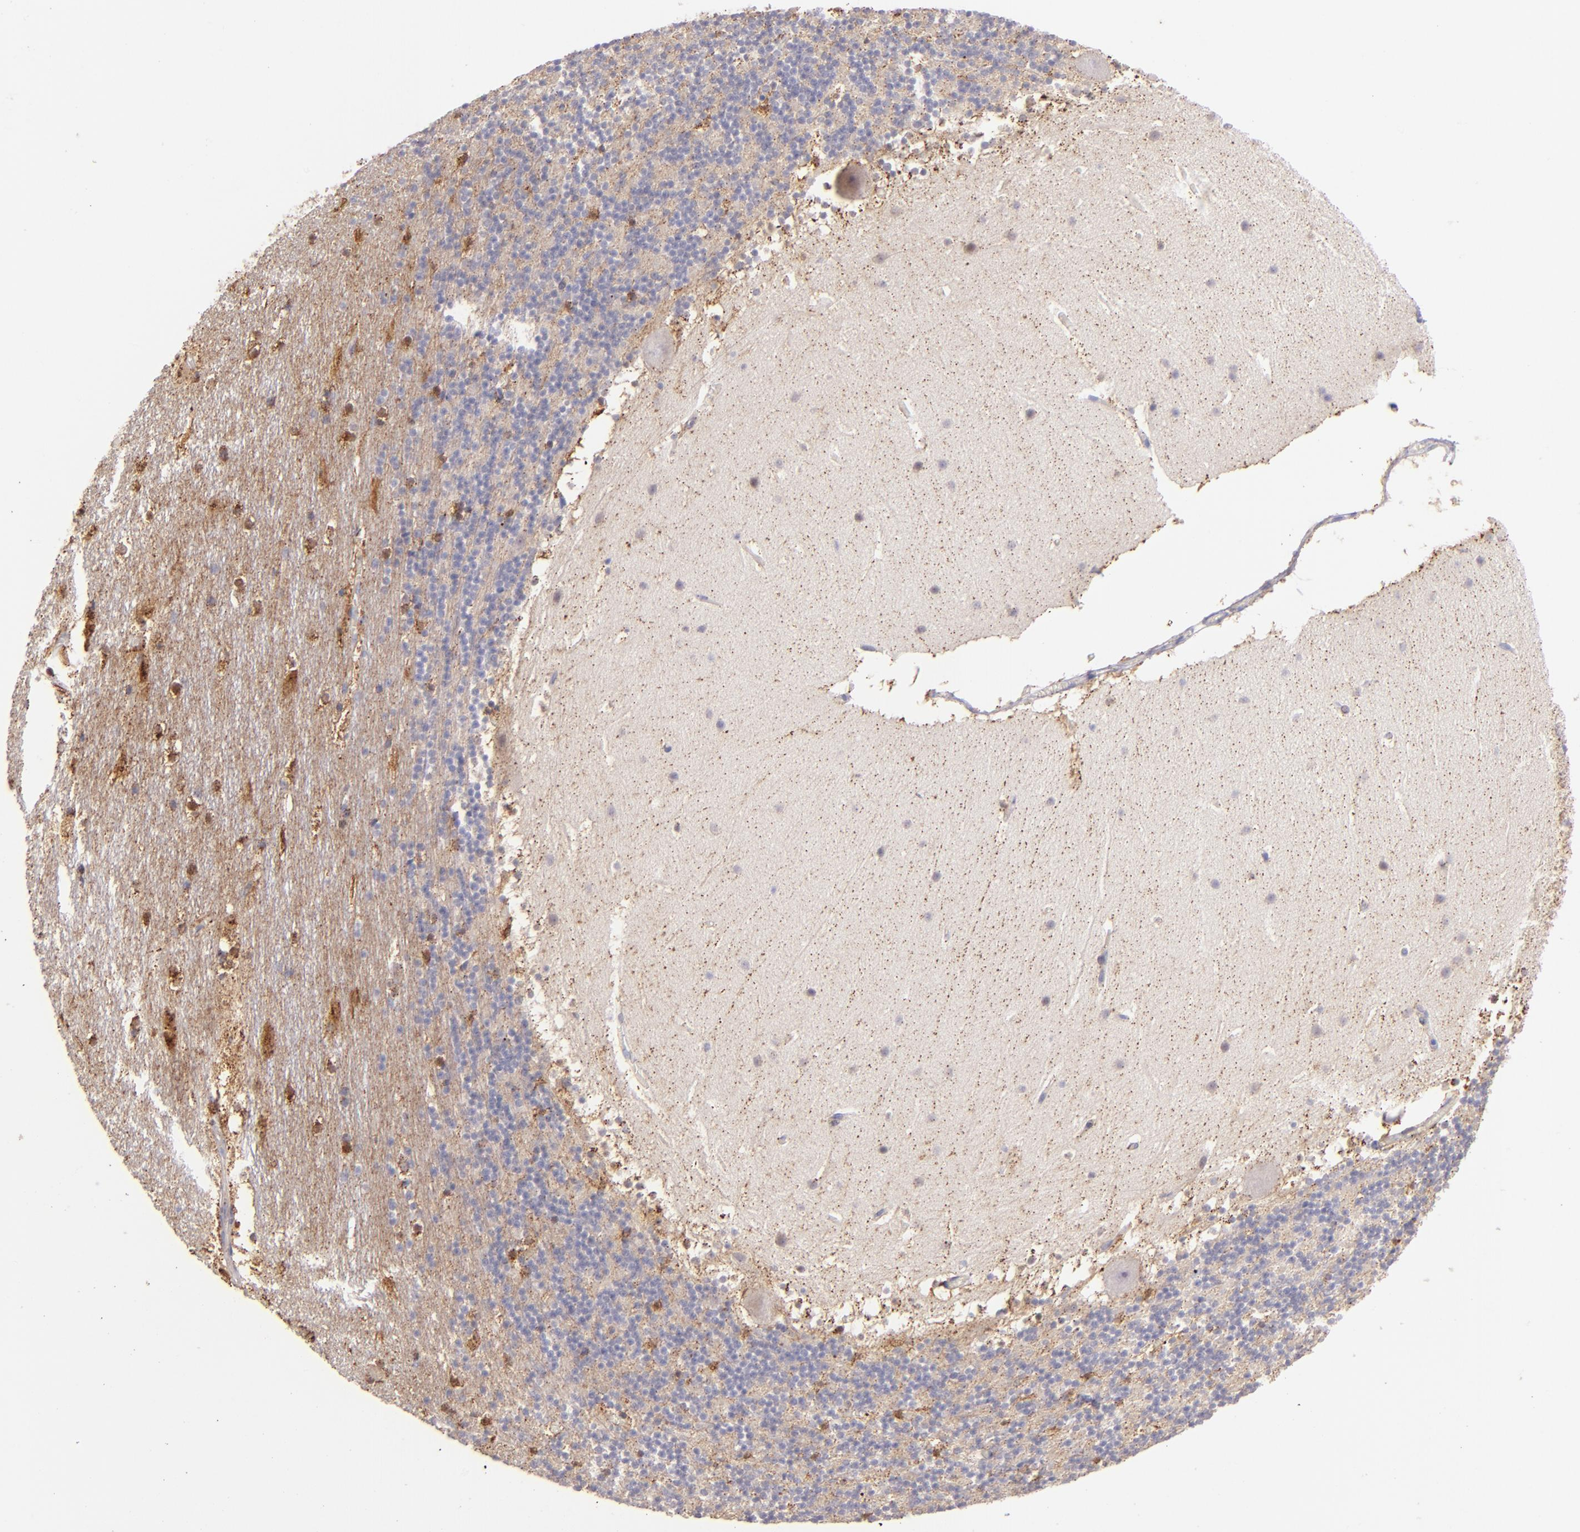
{"staining": {"intensity": "moderate", "quantity": "<25%", "location": "cytoplasmic/membranous"}, "tissue": "cerebellum", "cell_type": "Cells in granular layer", "image_type": "normal", "snomed": [{"axis": "morphology", "description": "Normal tissue, NOS"}, {"axis": "topography", "description": "Cerebellum"}], "caption": "Protein positivity by IHC reveals moderate cytoplasmic/membranous expression in about <25% of cells in granular layer in unremarkable cerebellum. (Brightfield microscopy of DAB IHC at high magnification).", "gene": "SH2D4A", "patient": {"sex": "male", "age": 45}}